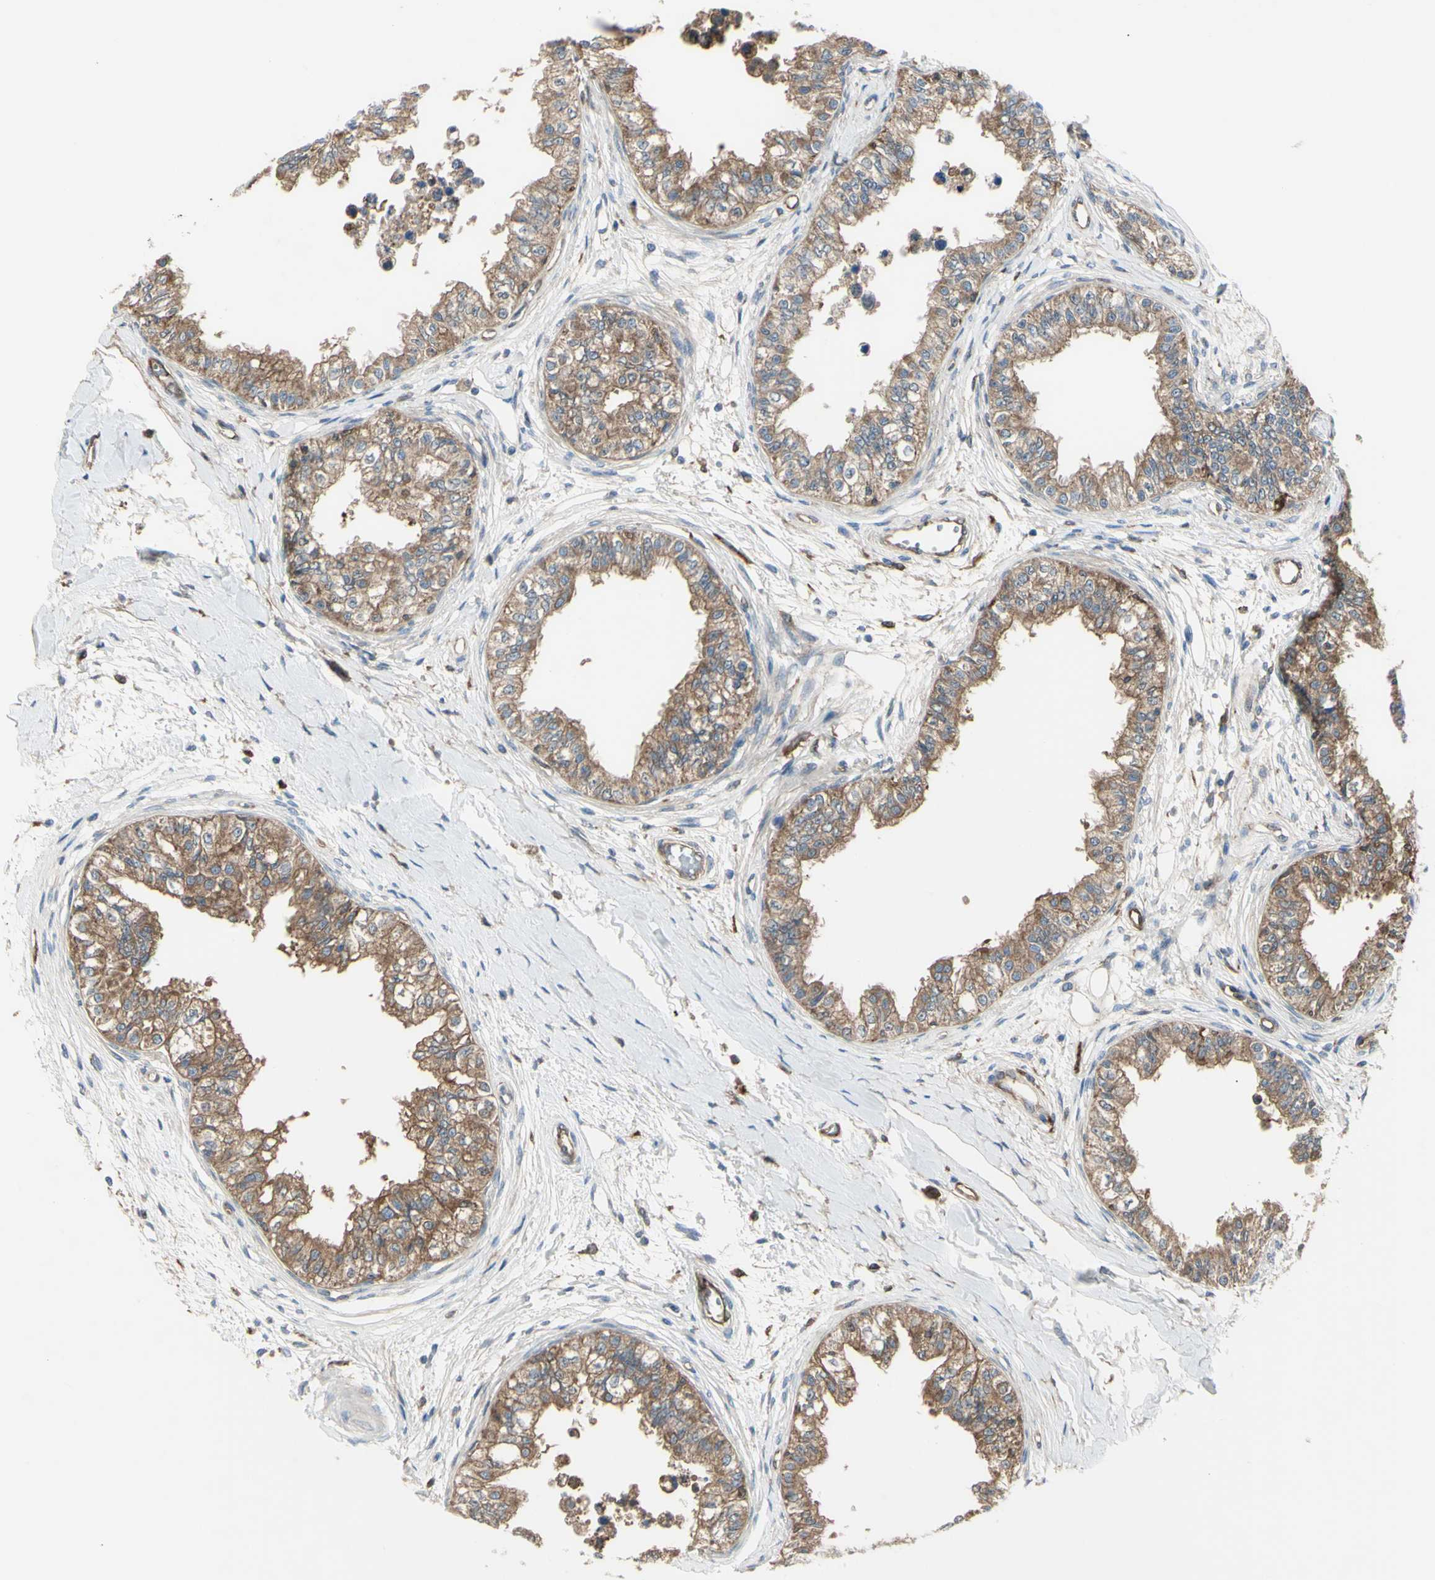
{"staining": {"intensity": "weak", "quantity": ">75%", "location": "cytoplasmic/membranous"}, "tissue": "epididymis", "cell_type": "Glandular cells", "image_type": "normal", "snomed": [{"axis": "morphology", "description": "Normal tissue, NOS"}, {"axis": "morphology", "description": "Adenocarcinoma, metastatic, NOS"}, {"axis": "topography", "description": "Testis"}, {"axis": "topography", "description": "Epididymis"}], "caption": "Brown immunohistochemical staining in unremarkable human epididymis exhibits weak cytoplasmic/membranous positivity in approximately >75% of glandular cells.", "gene": "IGSF9B", "patient": {"sex": "male", "age": 26}}